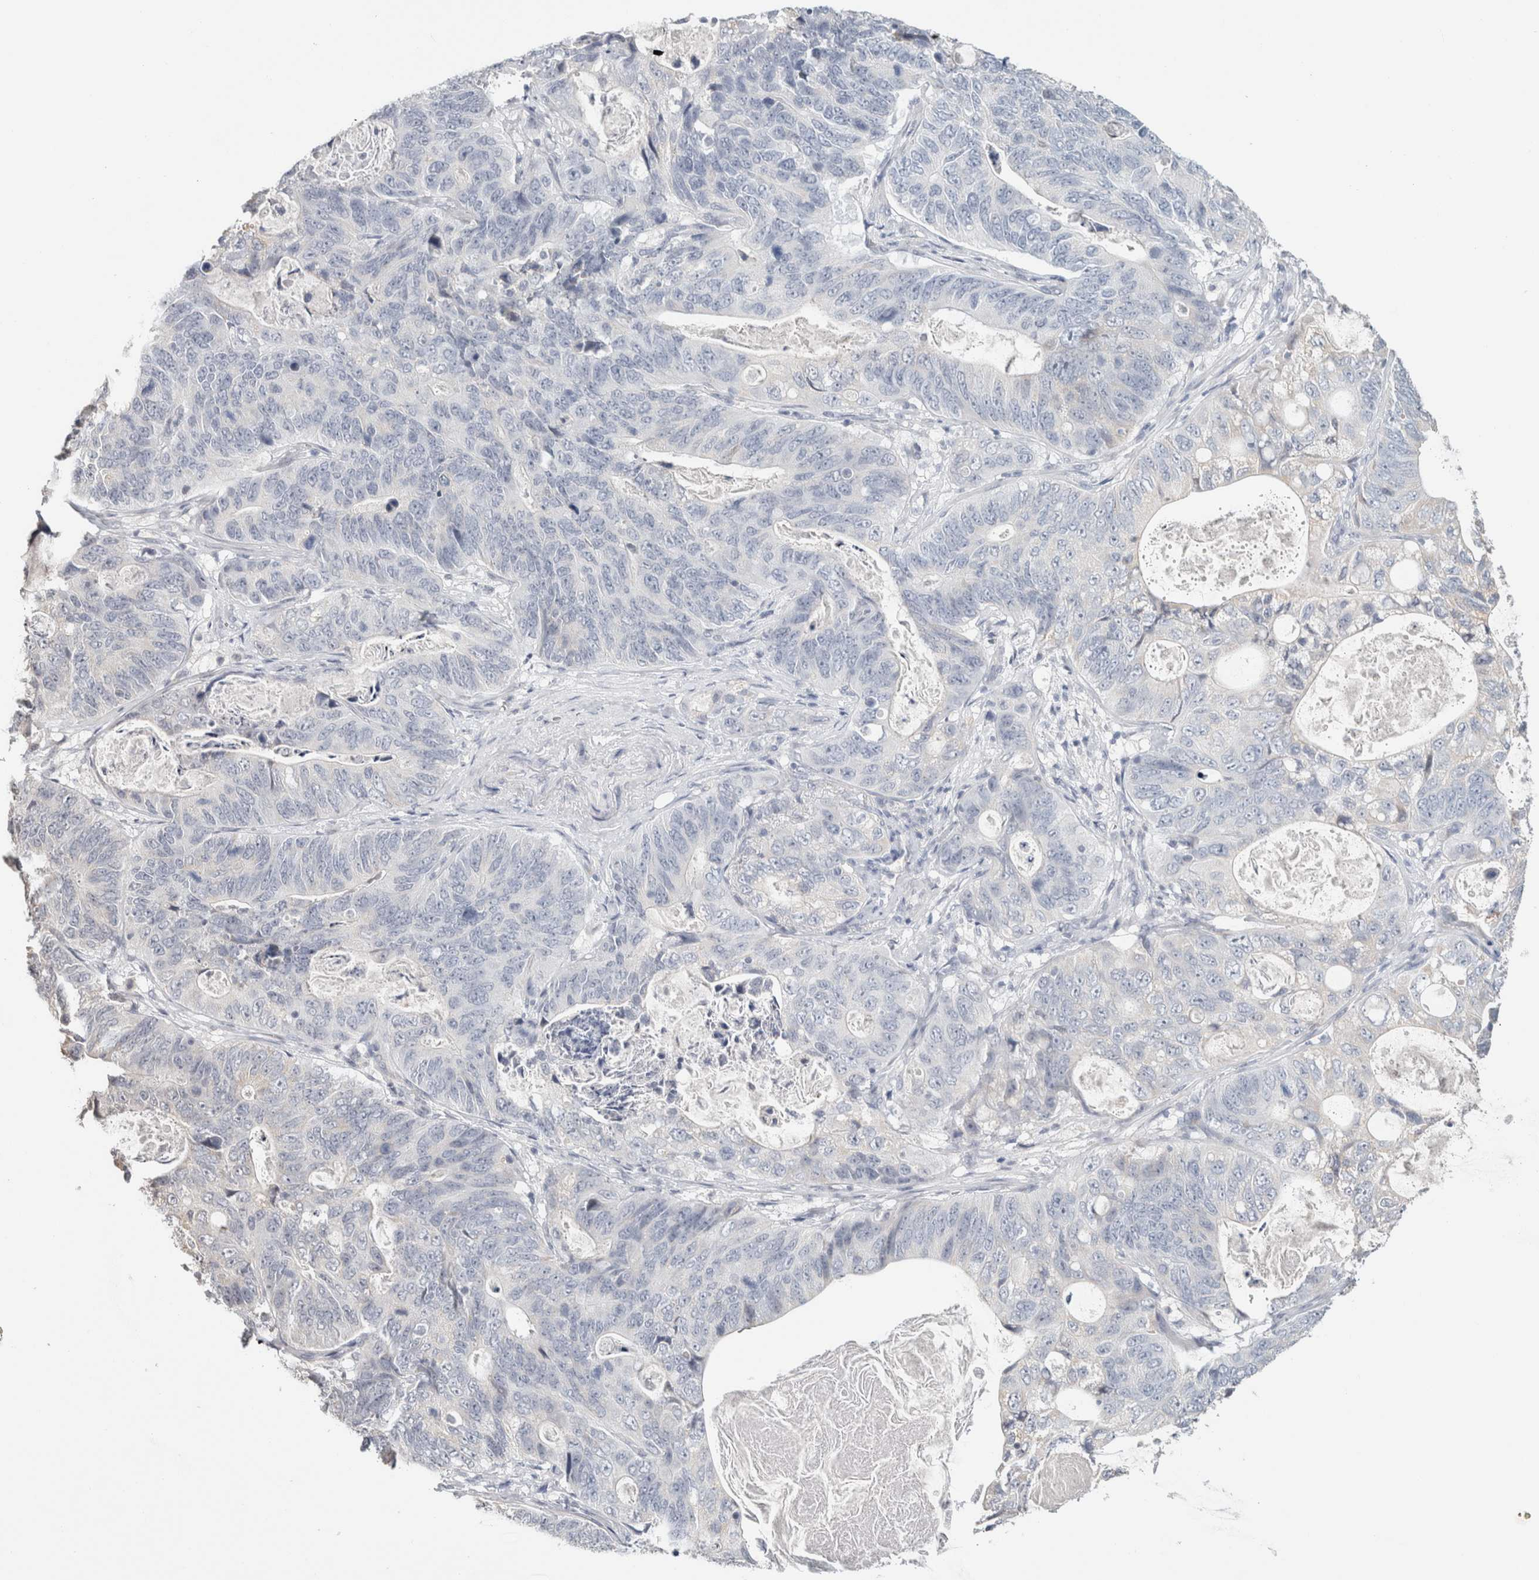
{"staining": {"intensity": "negative", "quantity": "none", "location": "none"}, "tissue": "stomach cancer", "cell_type": "Tumor cells", "image_type": "cancer", "snomed": [{"axis": "morphology", "description": "Normal tissue, NOS"}, {"axis": "morphology", "description": "Adenocarcinoma, NOS"}, {"axis": "topography", "description": "Stomach"}], "caption": "An image of human adenocarcinoma (stomach) is negative for staining in tumor cells.", "gene": "CRAT", "patient": {"sex": "female", "age": 89}}